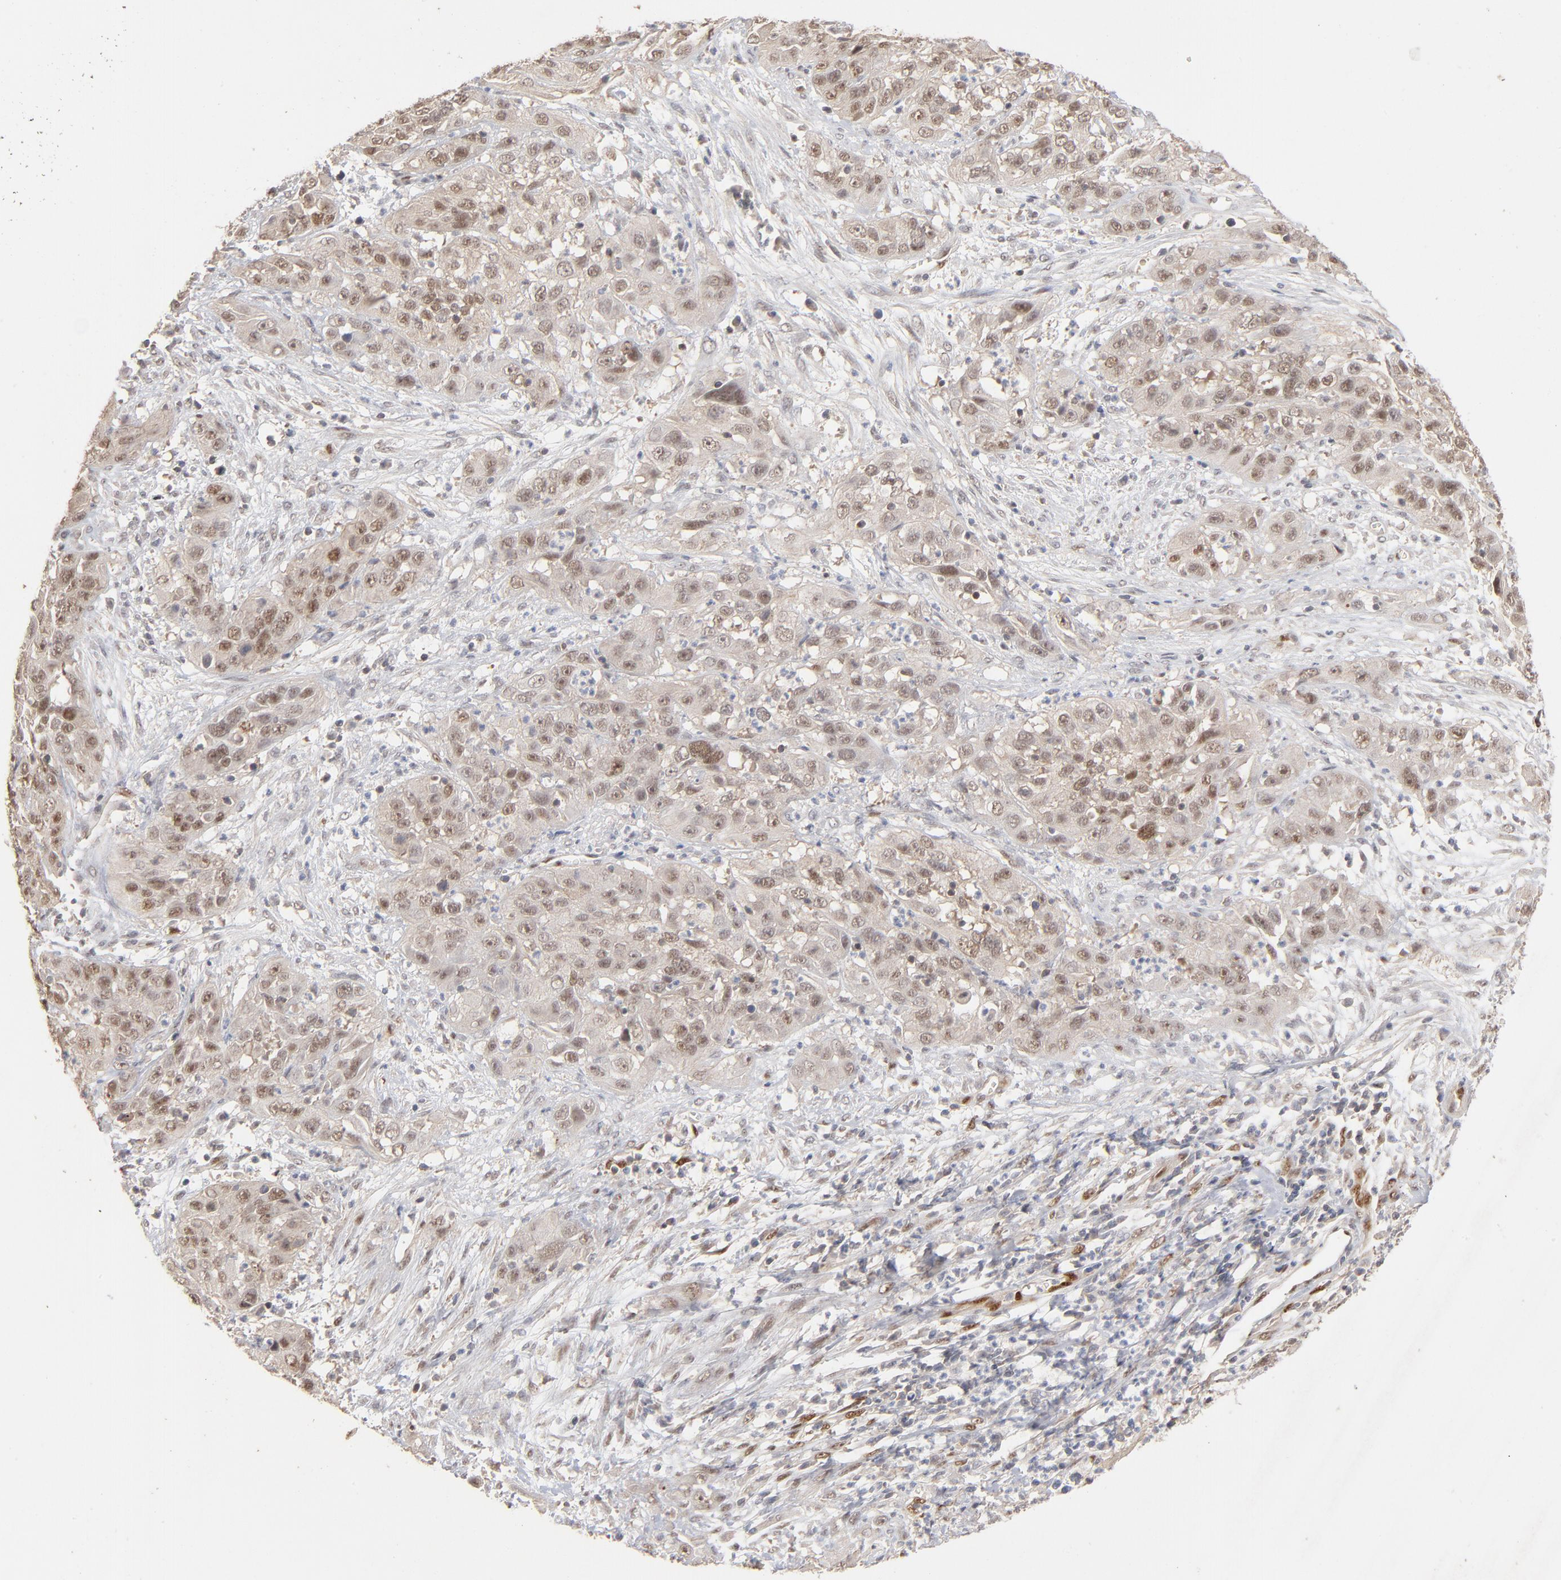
{"staining": {"intensity": "moderate", "quantity": ">75%", "location": "nuclear"}, "tissue": "cervical cancer", "cell_type": "Tumor cells", "image_type": "cancer", "snomed": [{"axis": "morphology", "description": "Squamous cell carcinoma, NOS"}, {"axis": "topography", "description": "Cervix"}], "caption": "Cervical cancer (squamous cell carcinoma) stained for a protein (brown) reveals moderate nuclear positive expression in about >75% of tumor cells.", "gene": "NFIB", "patient": {"sex": "female", "age": 32}}